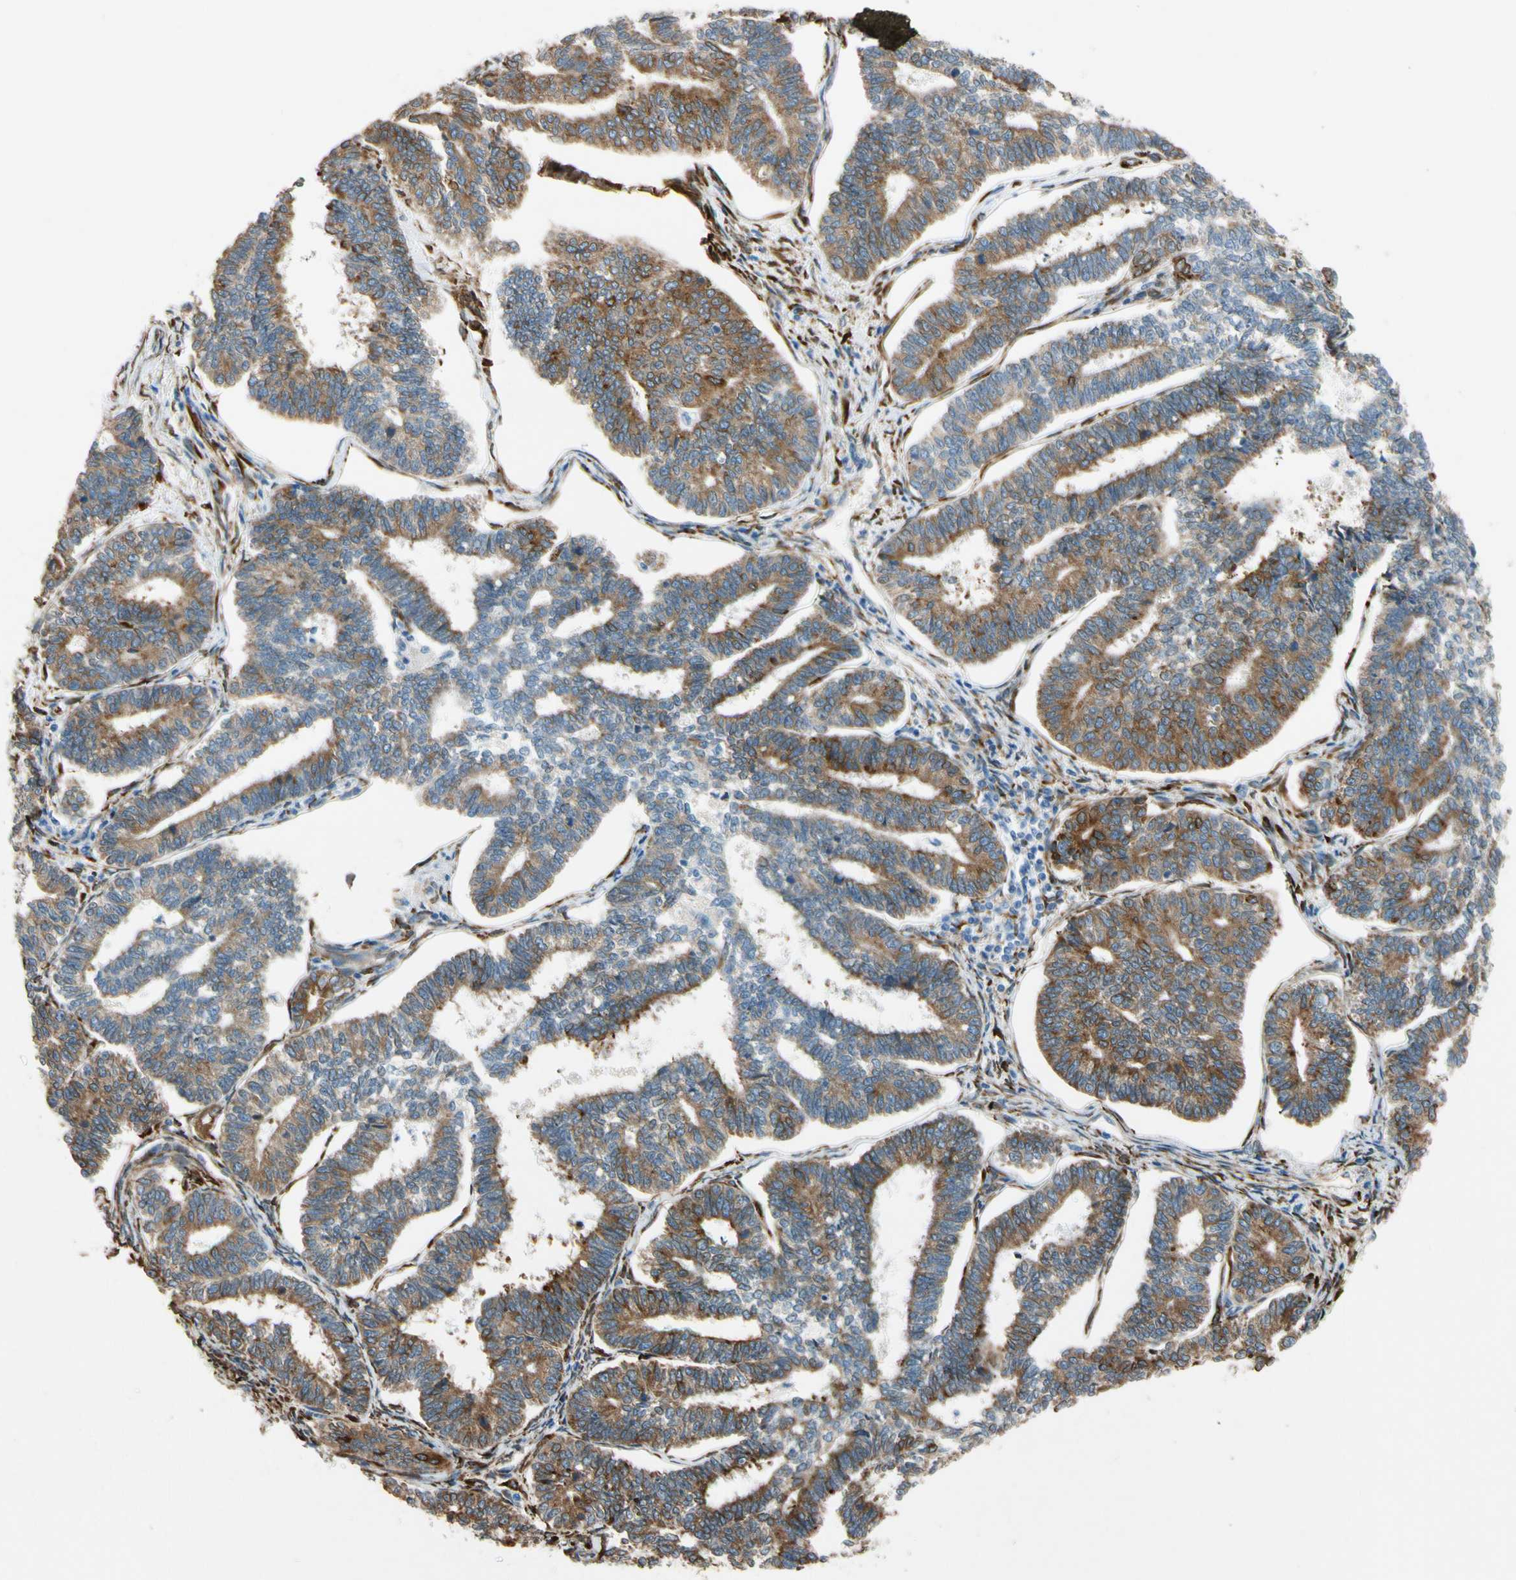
{"staining": {"intensity": "moderate", "quantity": ">75%", "location": "cytoplasmic/membranous"}, "tissue": "endometrial cancer", "cell_type": "Tumor cells", "image_type": "cancer", "snomed": [{"axis": "morphology", "description": "Adenocarcinoma, NOS"}, {"axis": "topography", "description": "Endometrium"}], "caption": "There is medium levels of moderate cytoplasmic/membranous expression in tumor cells of endometrial cancer, as demonstrated by immunohistochemical staining (brown color).", "gene": "FKBP7", "patient": {"sex": "female", "age": 70}}